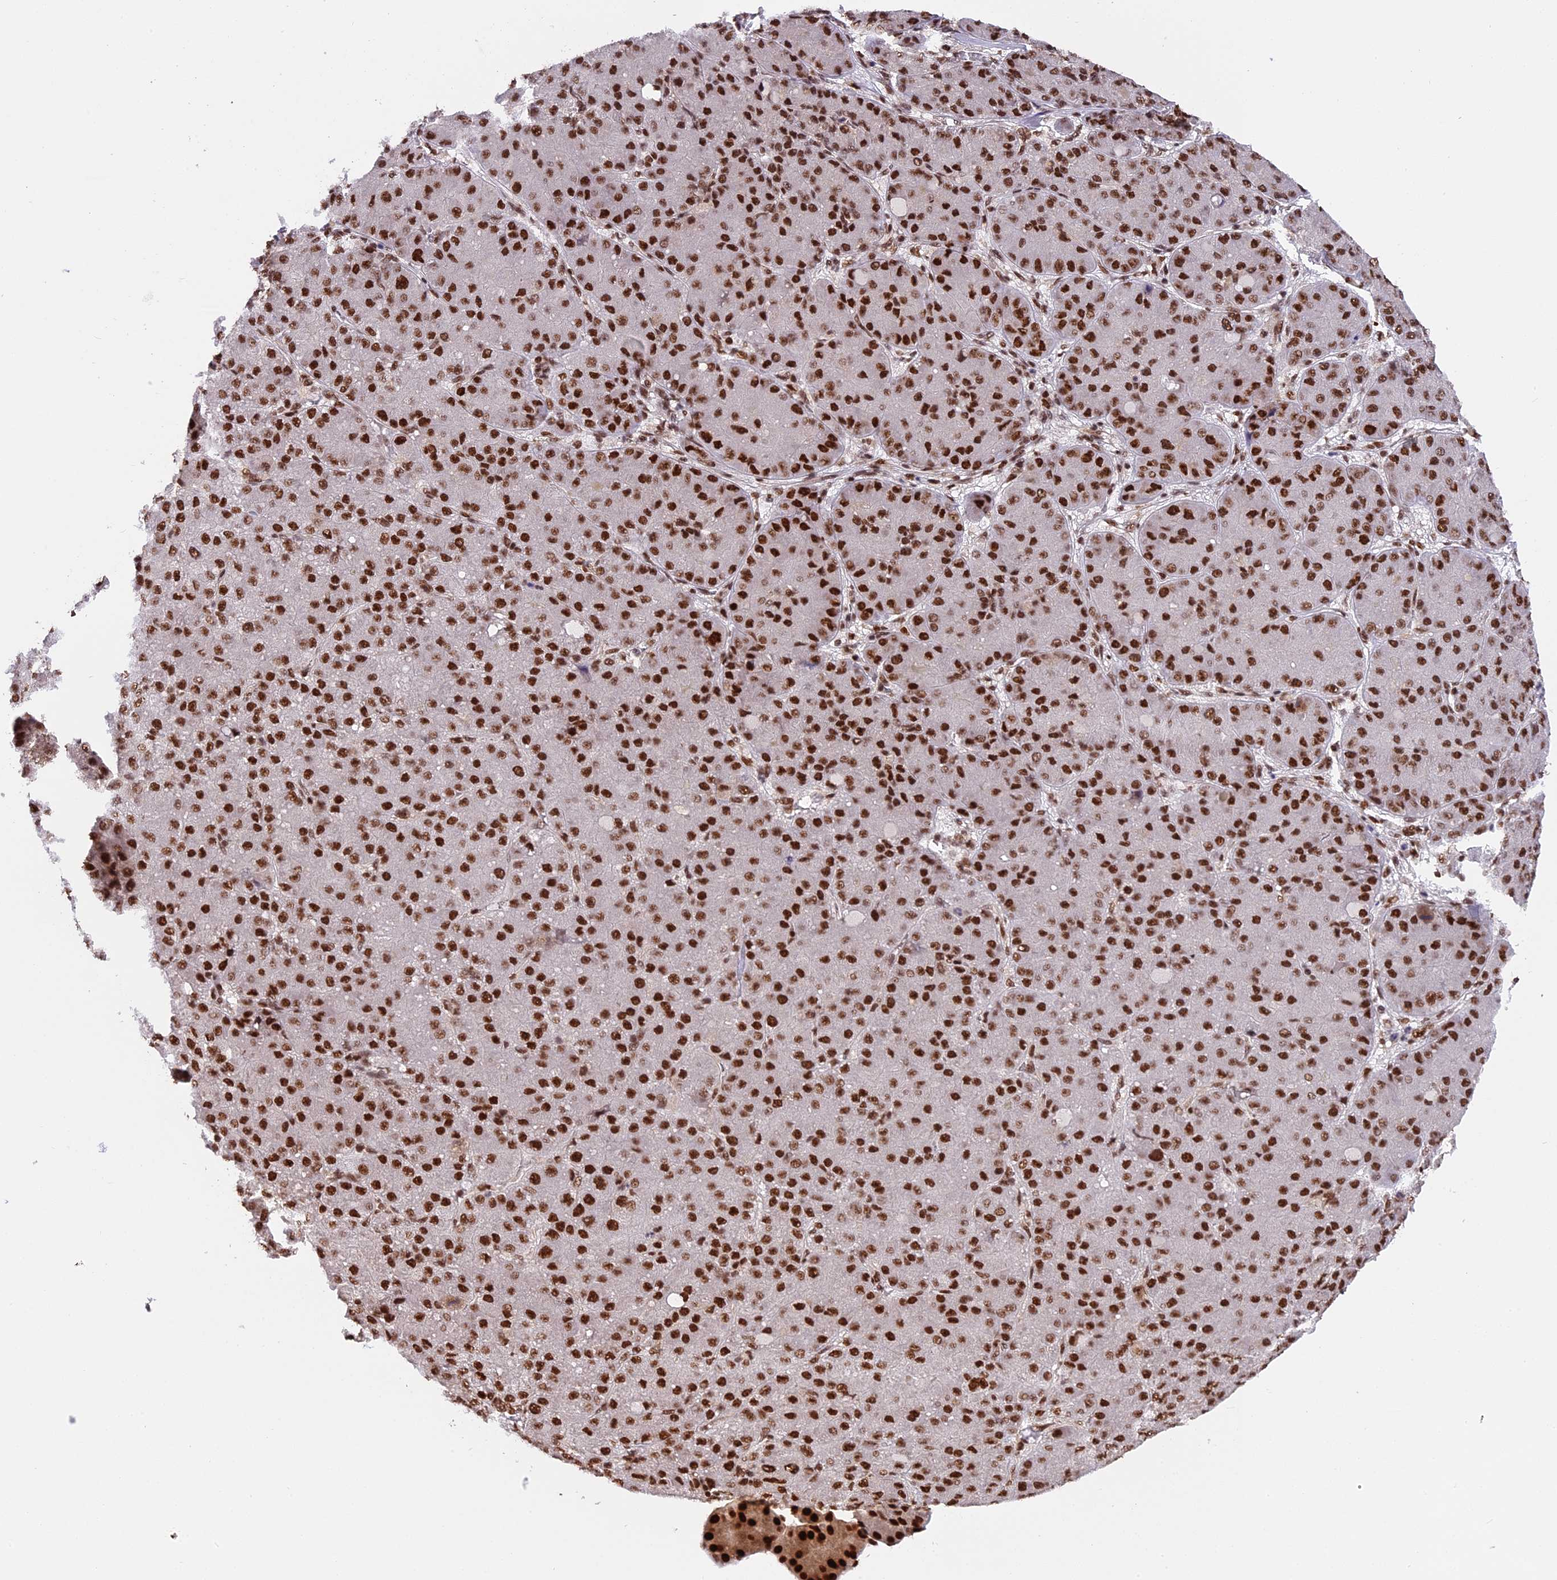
{"staining": {"intensity": "strong", "quantity": ">75%", "location": "nuclear"}, "tissue": "liver cancer", "cell_type": "Tumor cells", "image_type": "cancer", "snomed": [{"axis": "morphology", "description": "Carcinoma, Hepatocellular, NOS"}, {"axis": "topography", "description": "Liver"}], "caption": "Tumor cells display high levels of strong nuclear staining in approximately >75% of cells in human liver cancer (hepatocellular carcinoma). The staining is performed using DAB (3,3'-diaminobenzidine) brown chromogen to label protein expression. The nuclei are counter-stained blue using hematoxylin.", "gene": "RAMAC", "patient": {"sex": "male", "age": 67}}